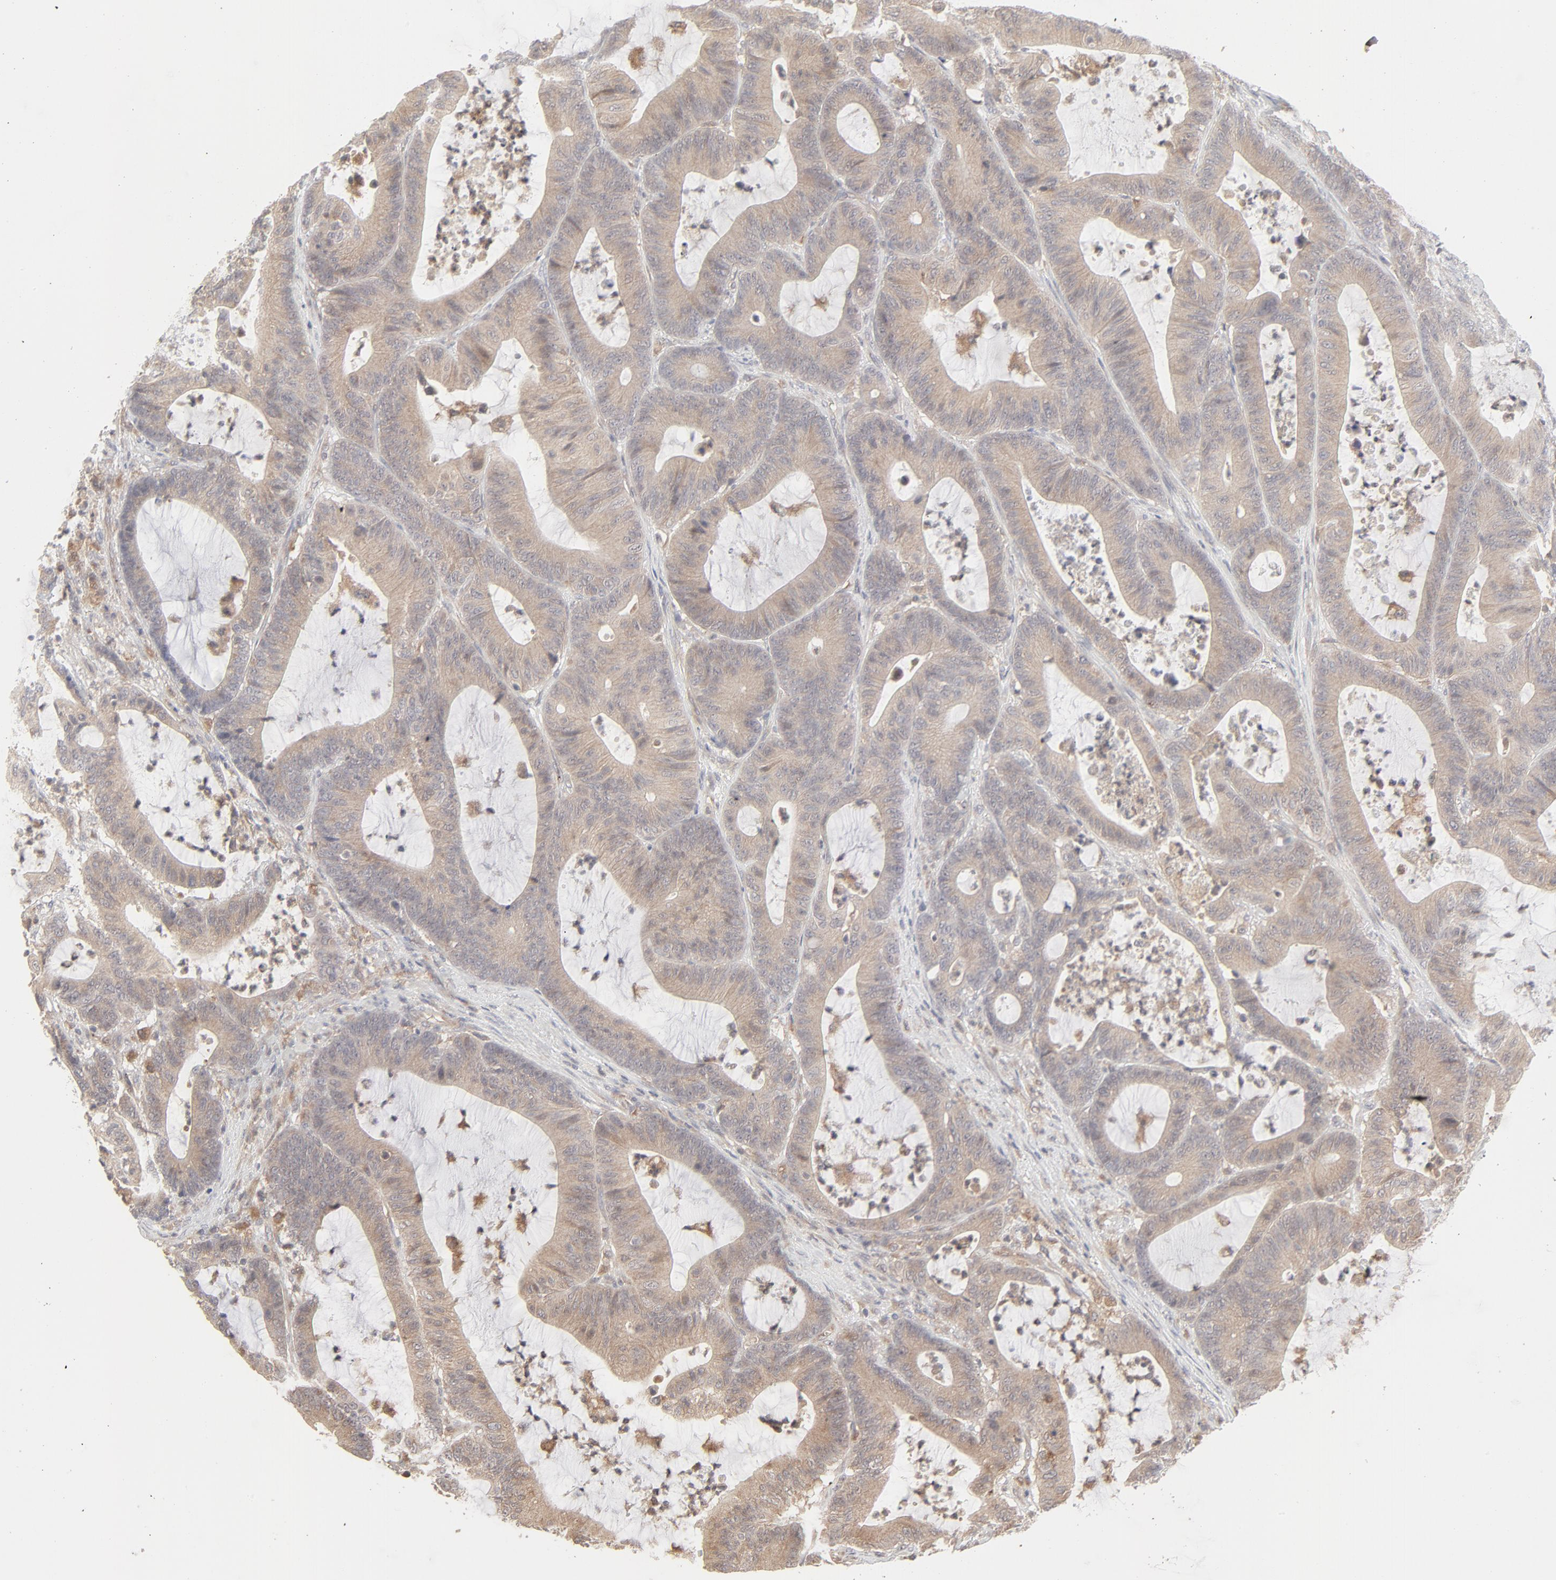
{"staining": {"intensity": "weak", "quantity": ">75%", "location": "cytoplasmic/membranous"}, "tissue": "colorectal cancer", "cell_type": "Tumor cells", "image_type": "cancer", "snomed": [{"axis": "morphology", "description": "Adenocarcinoma, NOS"}, {"axis": "topography", "description": "Colon"}], "caption": "About >75% of tumor cells in human colorectal cancer reveal weak cytoplasmic/membranous protein positivity as visualized by brown immunohistochemical staining.", "gene": "RAB5C", "patient": {"sex": "female", "age": 84}}